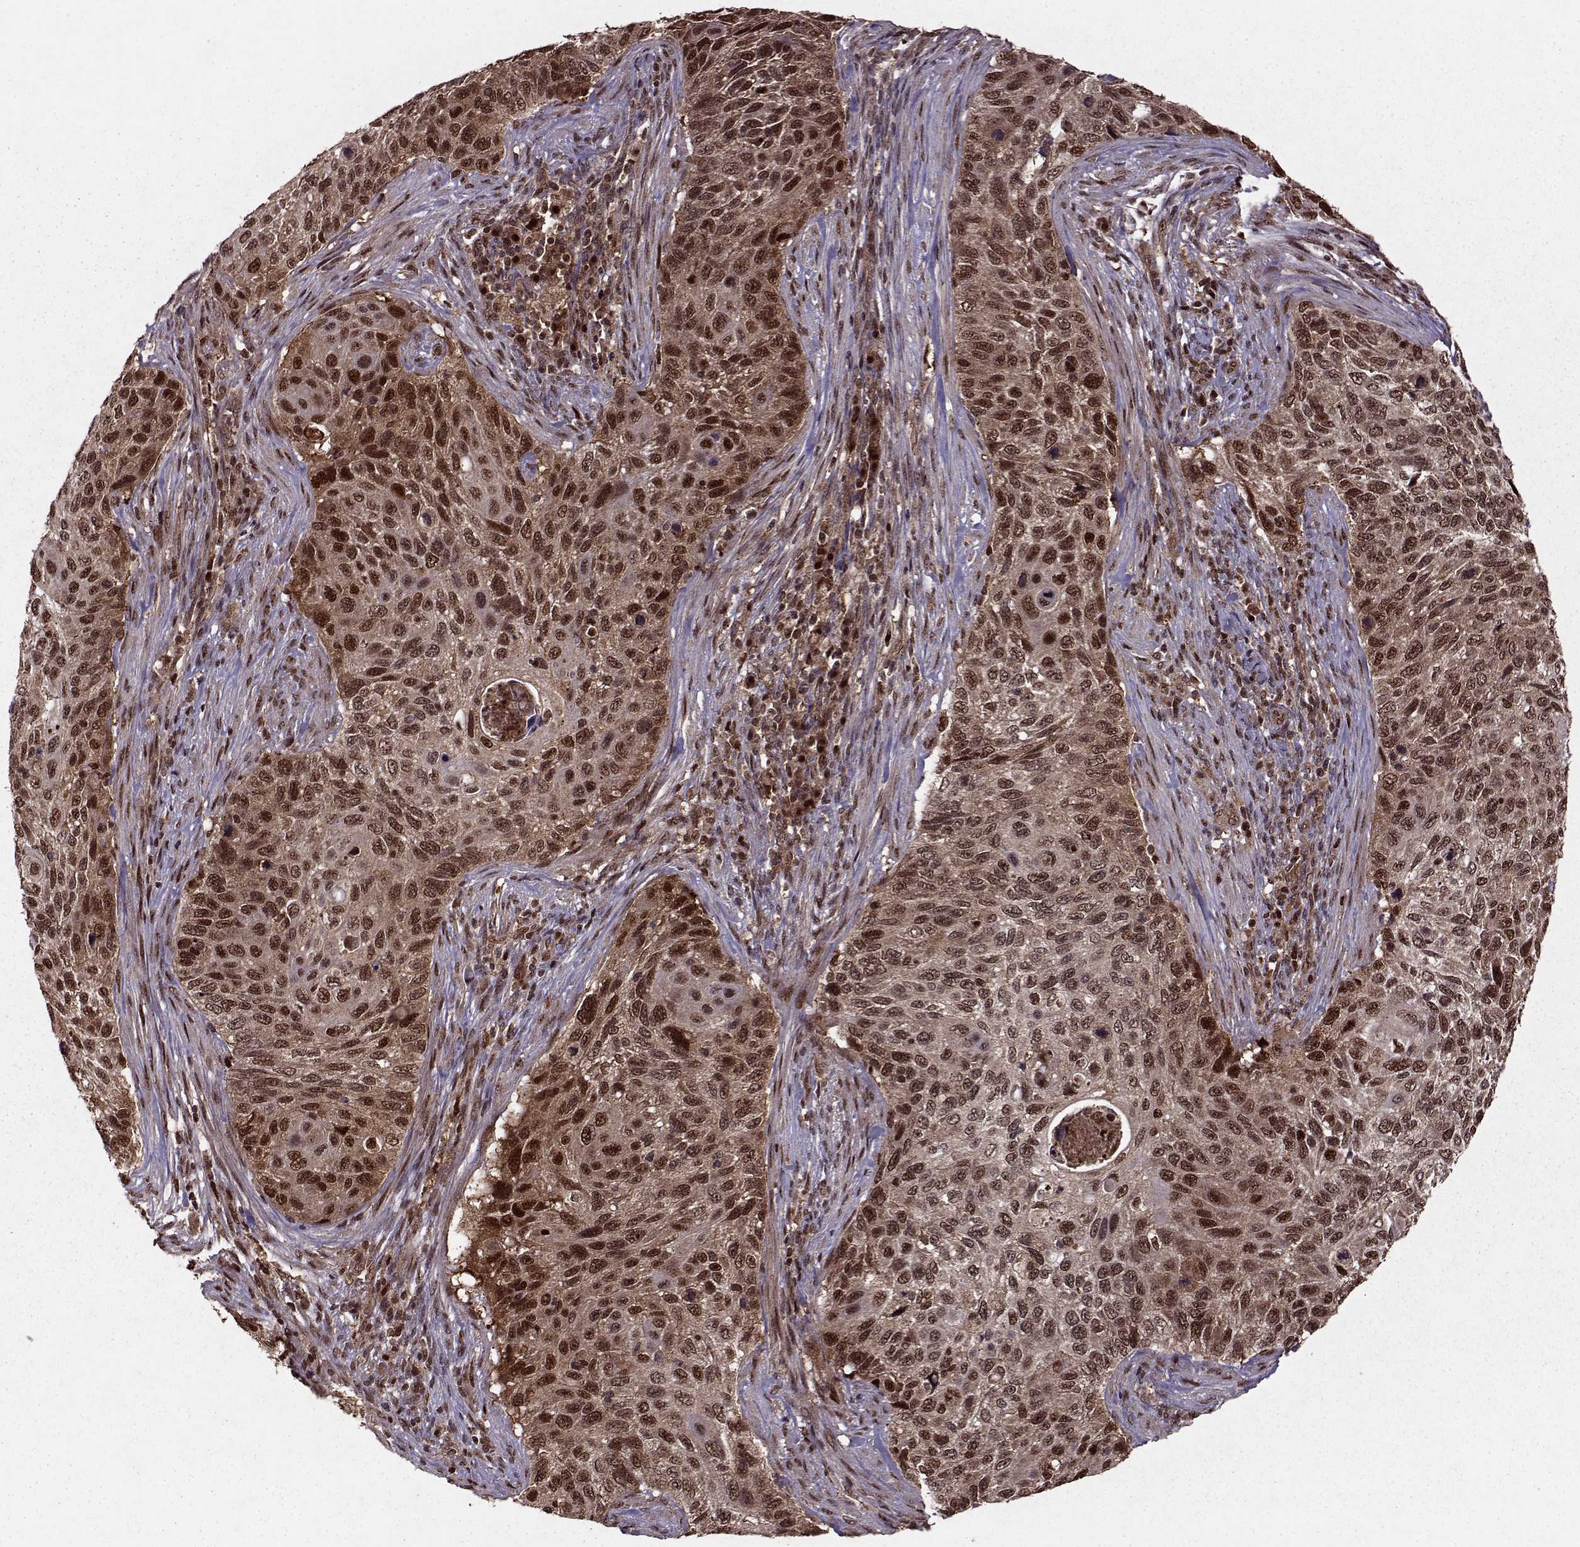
{"staining": {"intensity": "strong", "quantity": ">75%", "location": "cytoplasmic/membranous,nuclear"}, "tissue": "cervical cancer", "cell_type": "Tumor cells", "image_type": "cancer", "snomed": [{"axis": "morphology", "description": "Squamous cell carcinoma, NOS"}, {"axis": "topography", "description": "Cervix"}], "caption": "Immunohistochemistry staining of cervical cancer, which shows high levels of strong cytoplasmic/membranous and nuclear positivity in about >75% of tumor cells indicating strong cytoplasmic/membranous and nuclear protein staining. The staining was performed using DAB (brown) for protein detection and nuclei were counterstained in hematoxylin (blue).", "gene": "PSMA7", "patient": {"sex": "female", "age": 70}}